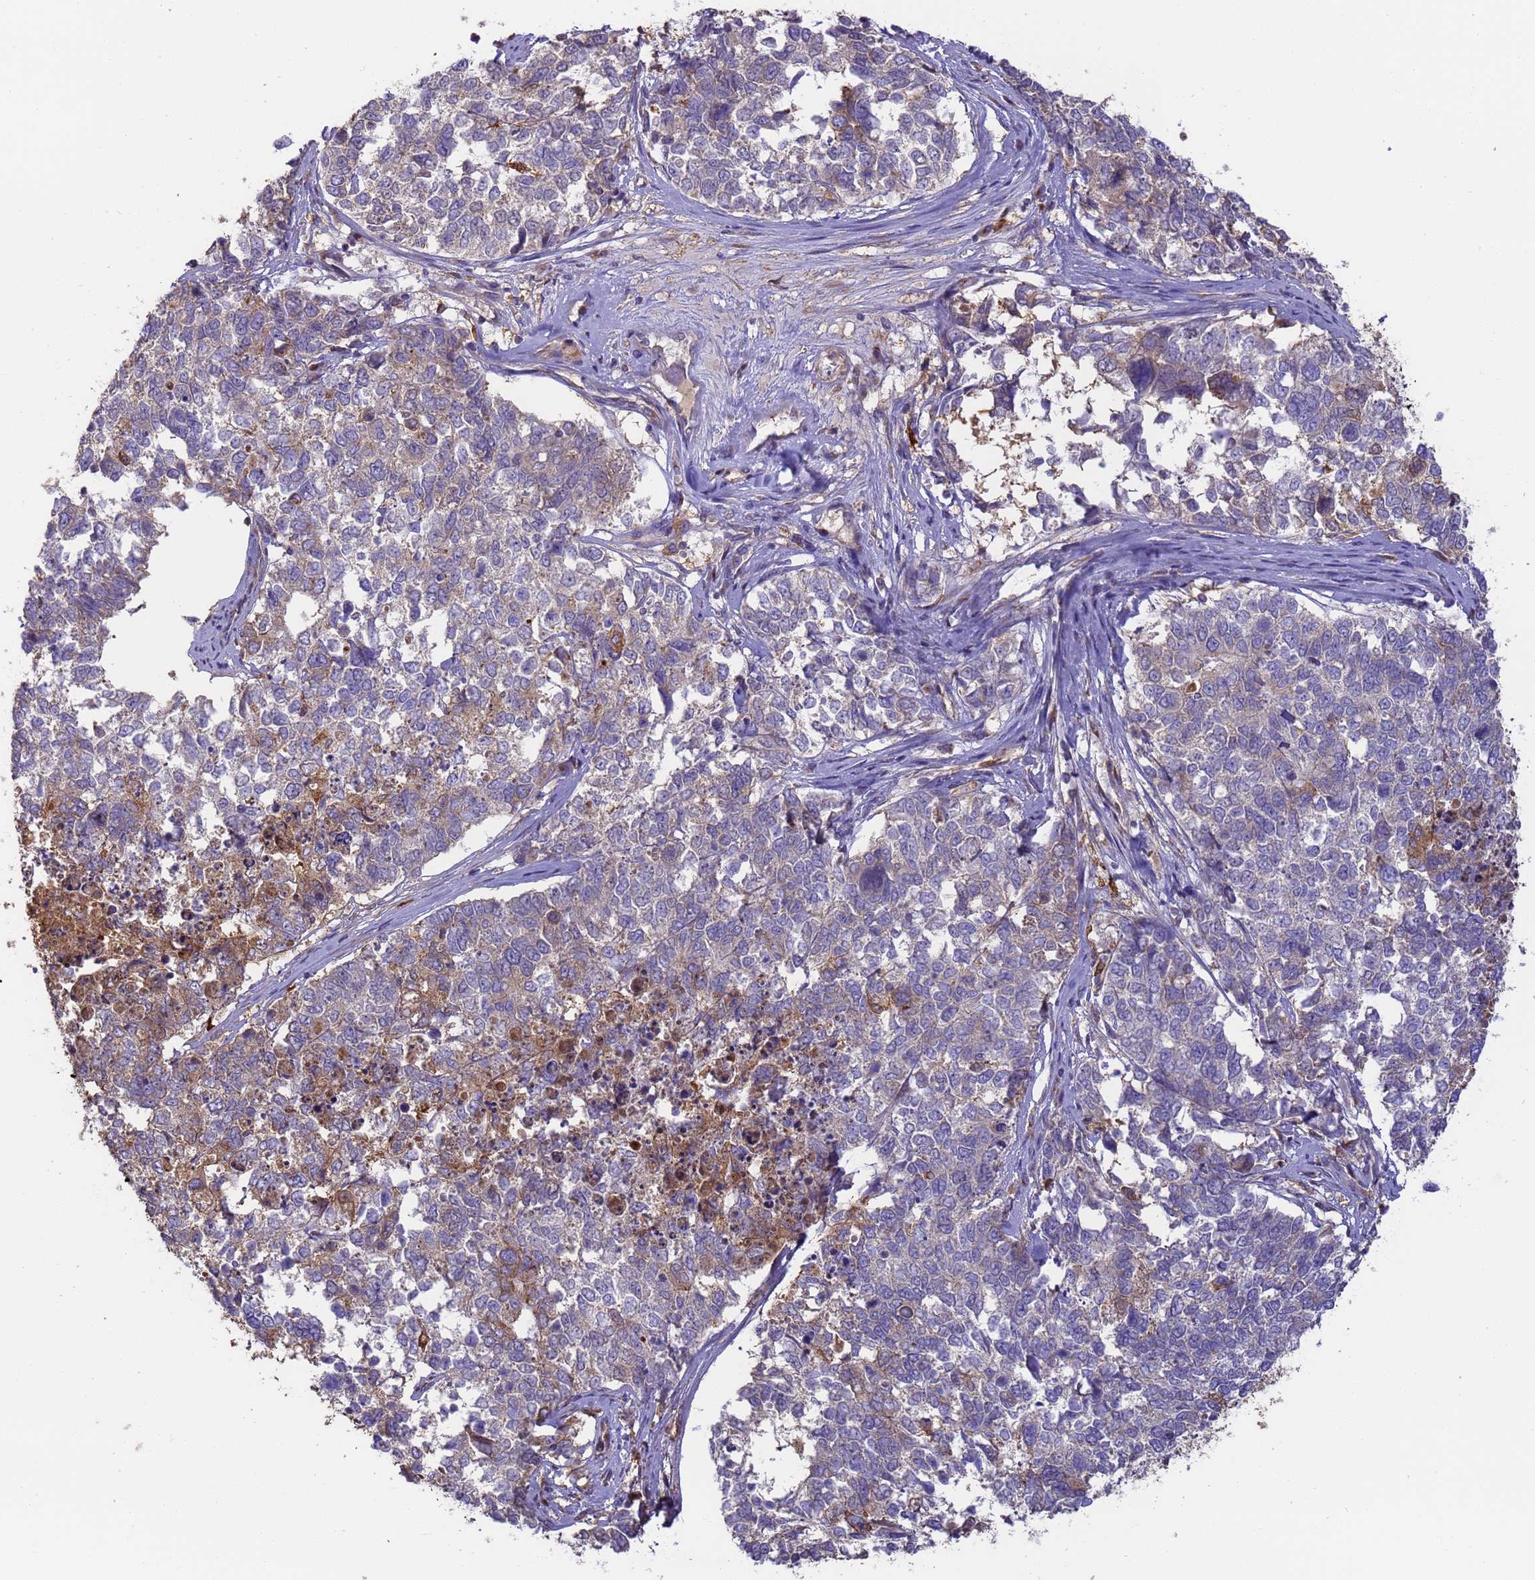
{"staining": {"intensity": "moderate", "quantity": "<25%", "location": "cytoplasmic/membranous"}, "tissue": "cervical cancer", "cell_type": "Tumor cells", "image_type": "cancer", "snomed": [{"axis": "morphology", "description": "Squamous cell carcinoma, NOS"}, {"axis": "topography", "description": "Cervix"}], "caption": "Cervical cancer was stained to show a protein in brown. There is low levels of moderate cytoplasmic/membranous staining in approximately <25% of tumor cells.", "gene": "M6PR", "patient": {"sex": "female", "age": 63}}